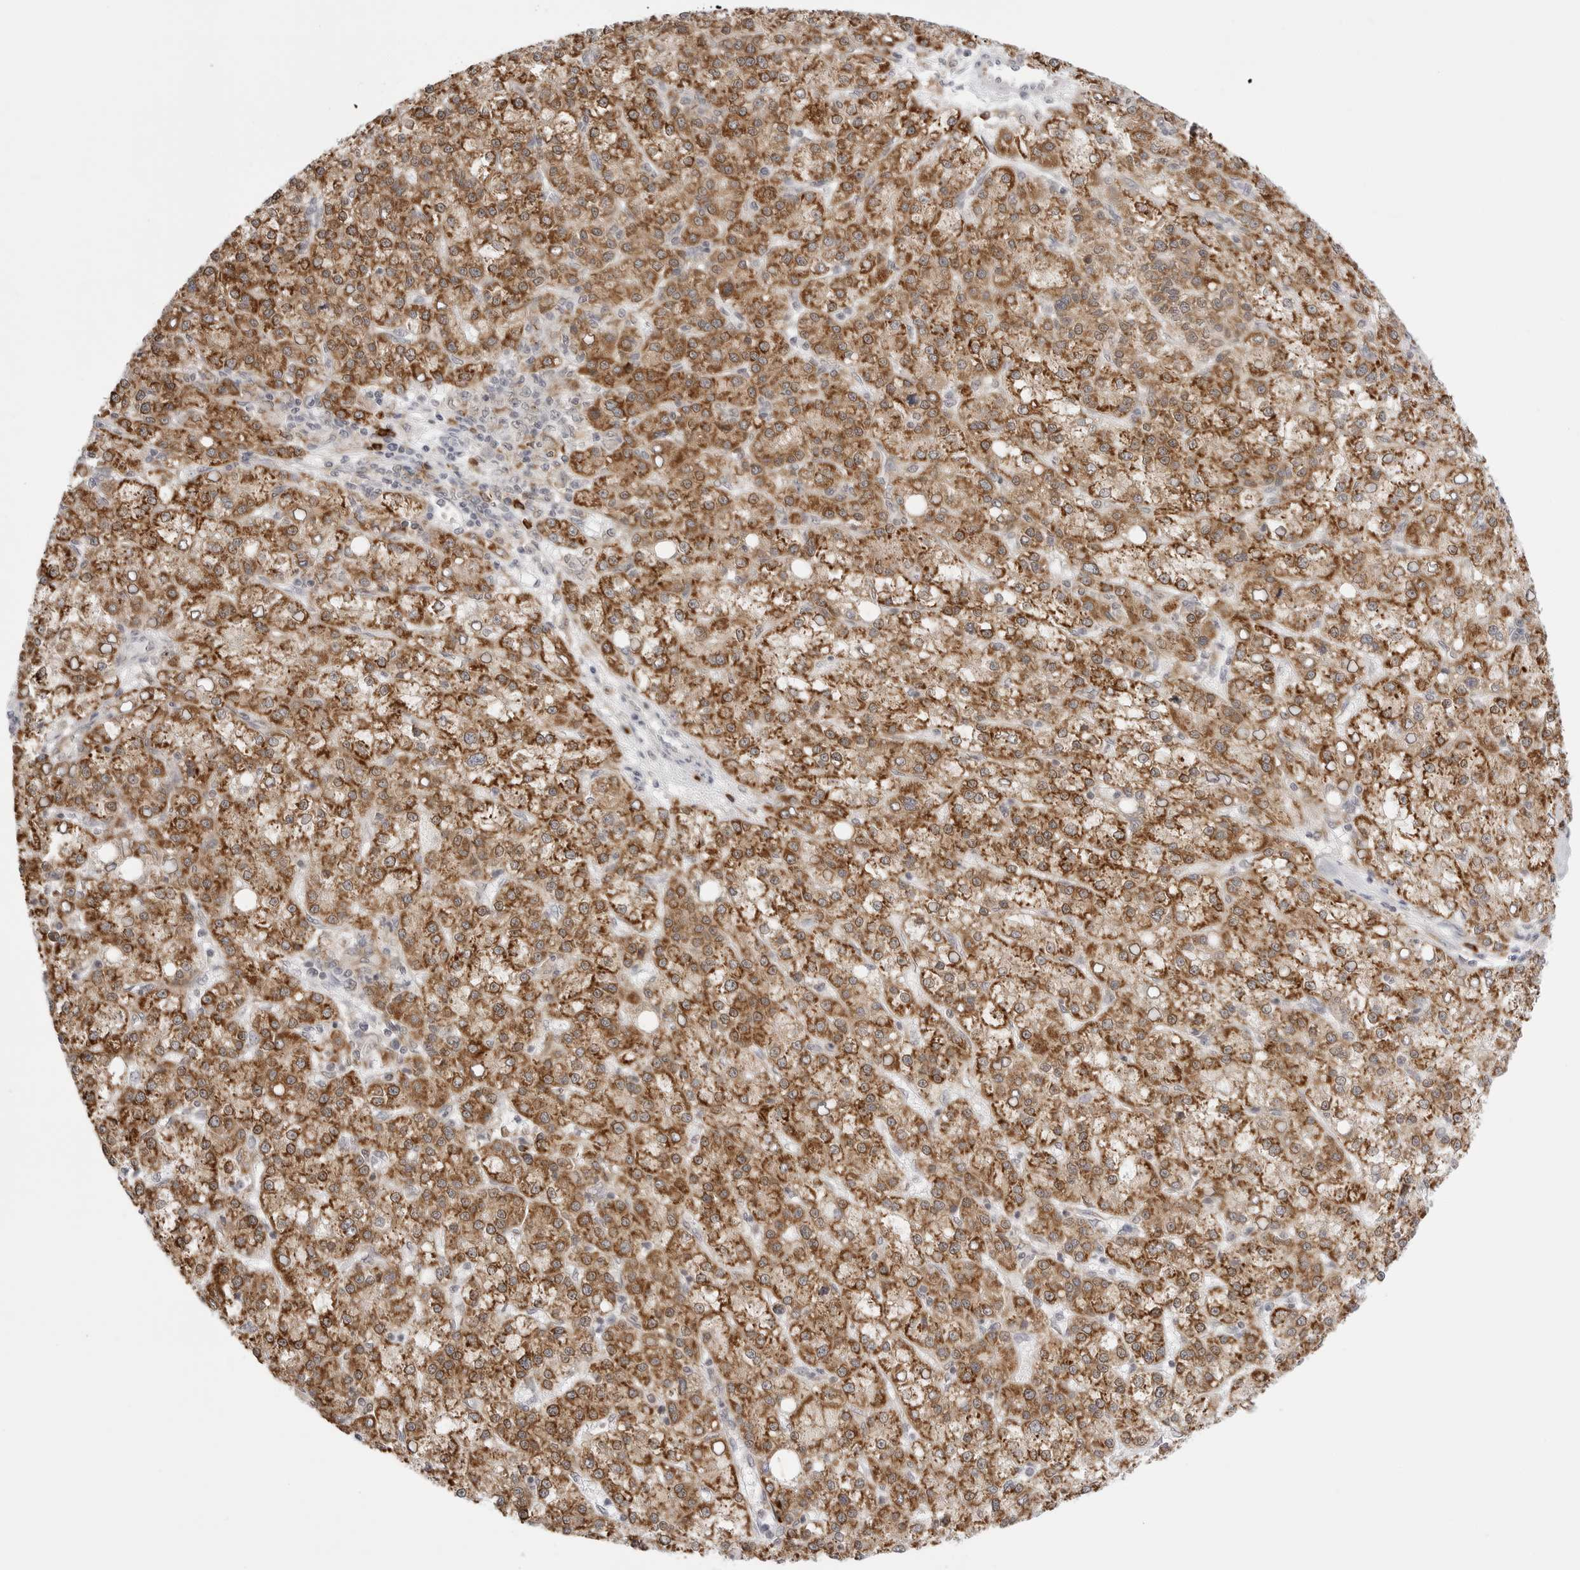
{"staining": {"intensity": "strong", "quantity": ">75%", "location": "cytoplasmic/membranous"}, "tissue": "liver cancer", "cell_type": "Tumor cells", "image_type": "cancer", "snomed": [{"axis": "morphology", "description": "Carcinoma, Hepatocellular, NOS"}, {"axis": "topography", "description": "Liver"}], "caption": "Protein staining by IHC exhibits strong cytoplasmic/membranous positivity in approximately >75% of tumor cells in liver hepatocellular carcinoma. (Stains: DAB in brown, nuclei in blue, Microscopy: brightfield microscopy at high magnification).", "gene": "RPN1", "patient": {"sex": "female", "age": 58}}